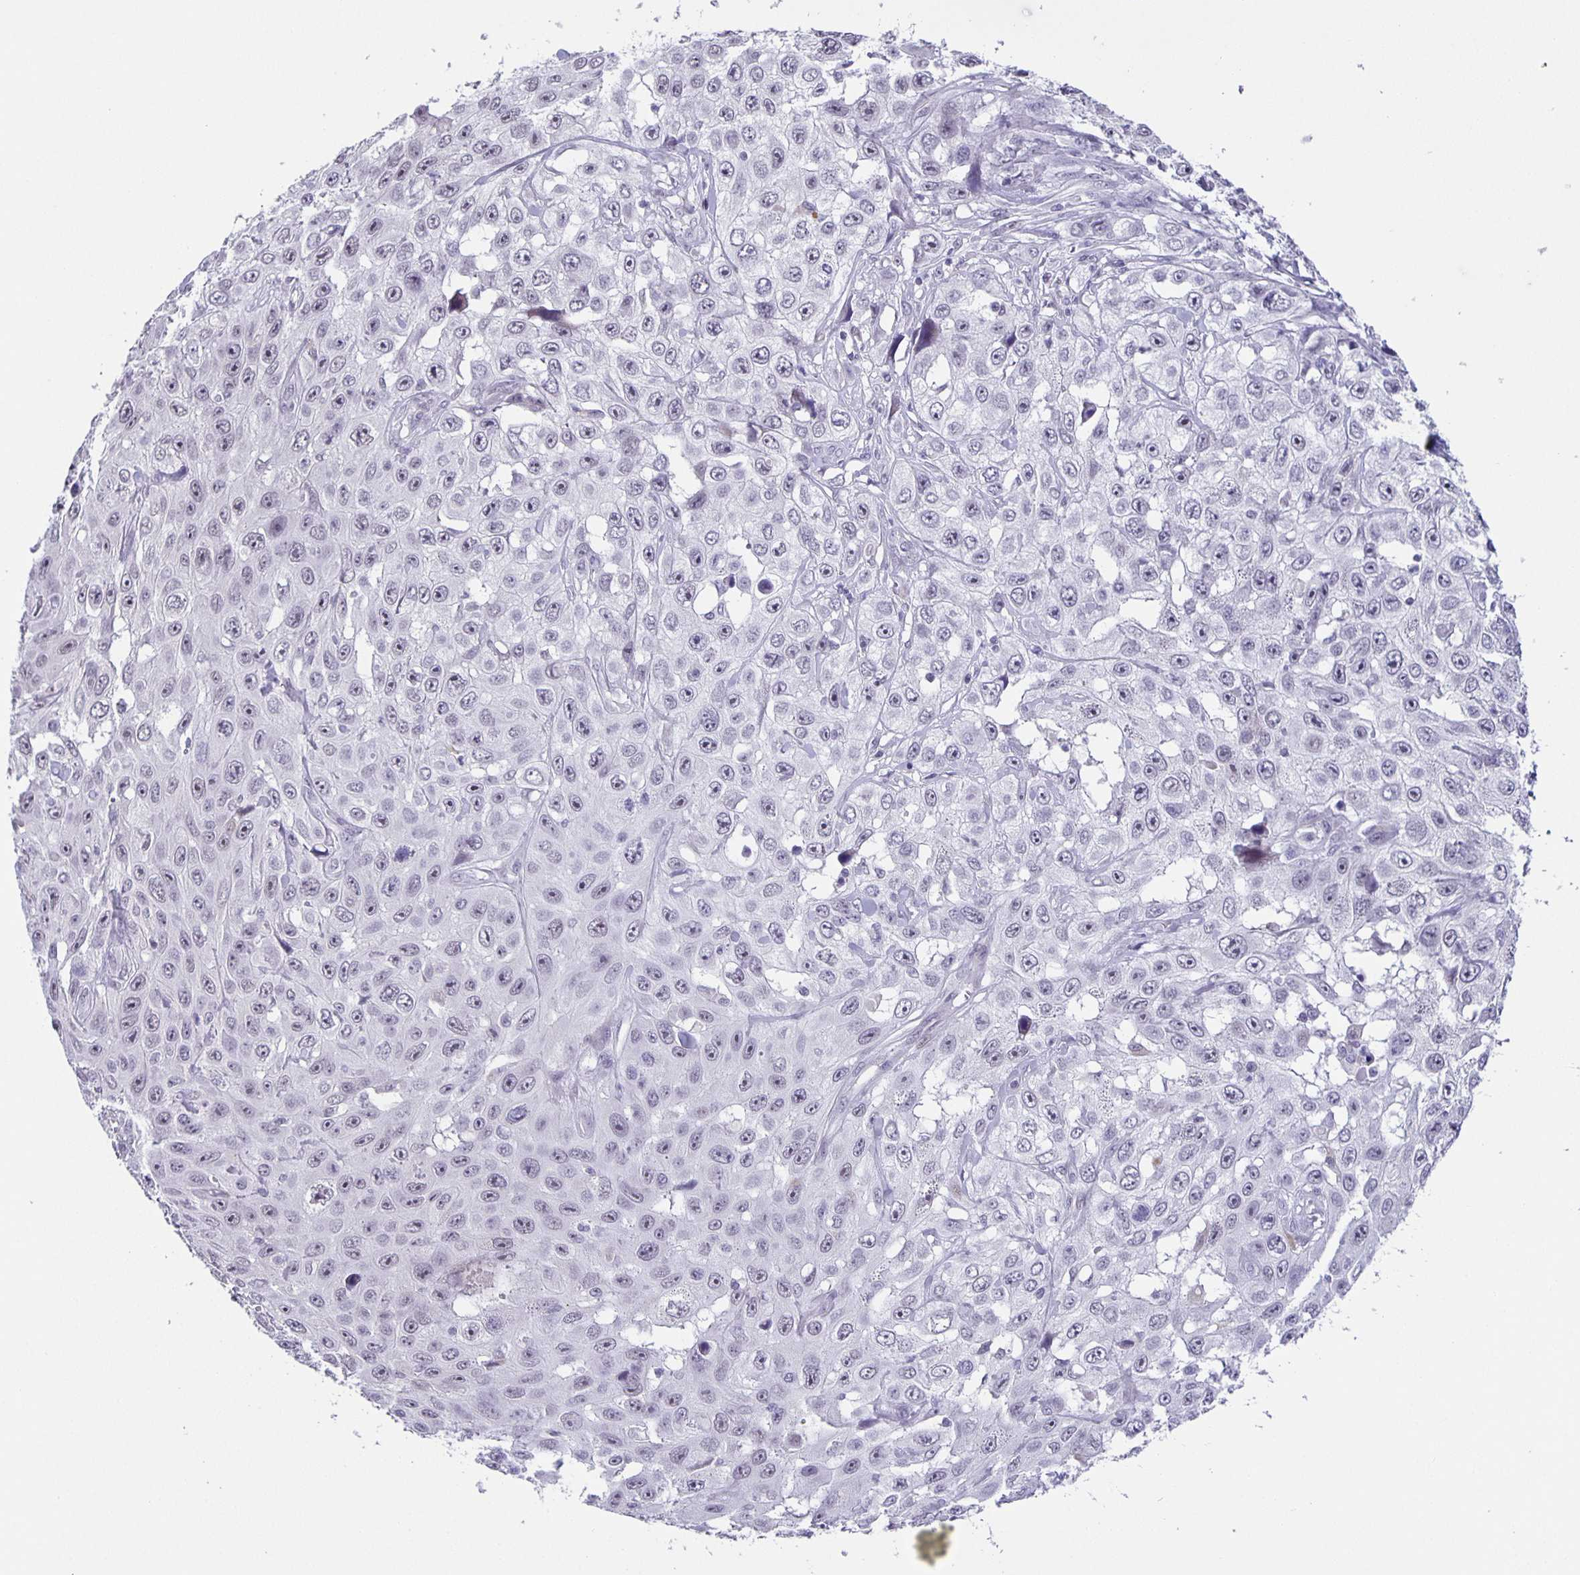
{"staining": {"intensity": "negative", "quantity": "none", "location": "none"}, "tissue": "skin cancer", "cell_type": "Tumor cells", "image_type": "cancer", "snomed": [{"axis": "morphology", "description": "Squamous cell carcinoma, NOS"}, {"axis": "topography", "description": "Skin"}], "caption": "An image of skin cancer stained for a protein exhibits no brown staining in tumor cells.", "gene": "PHRF1", "patient": {"sex": "male", "age": 82}}